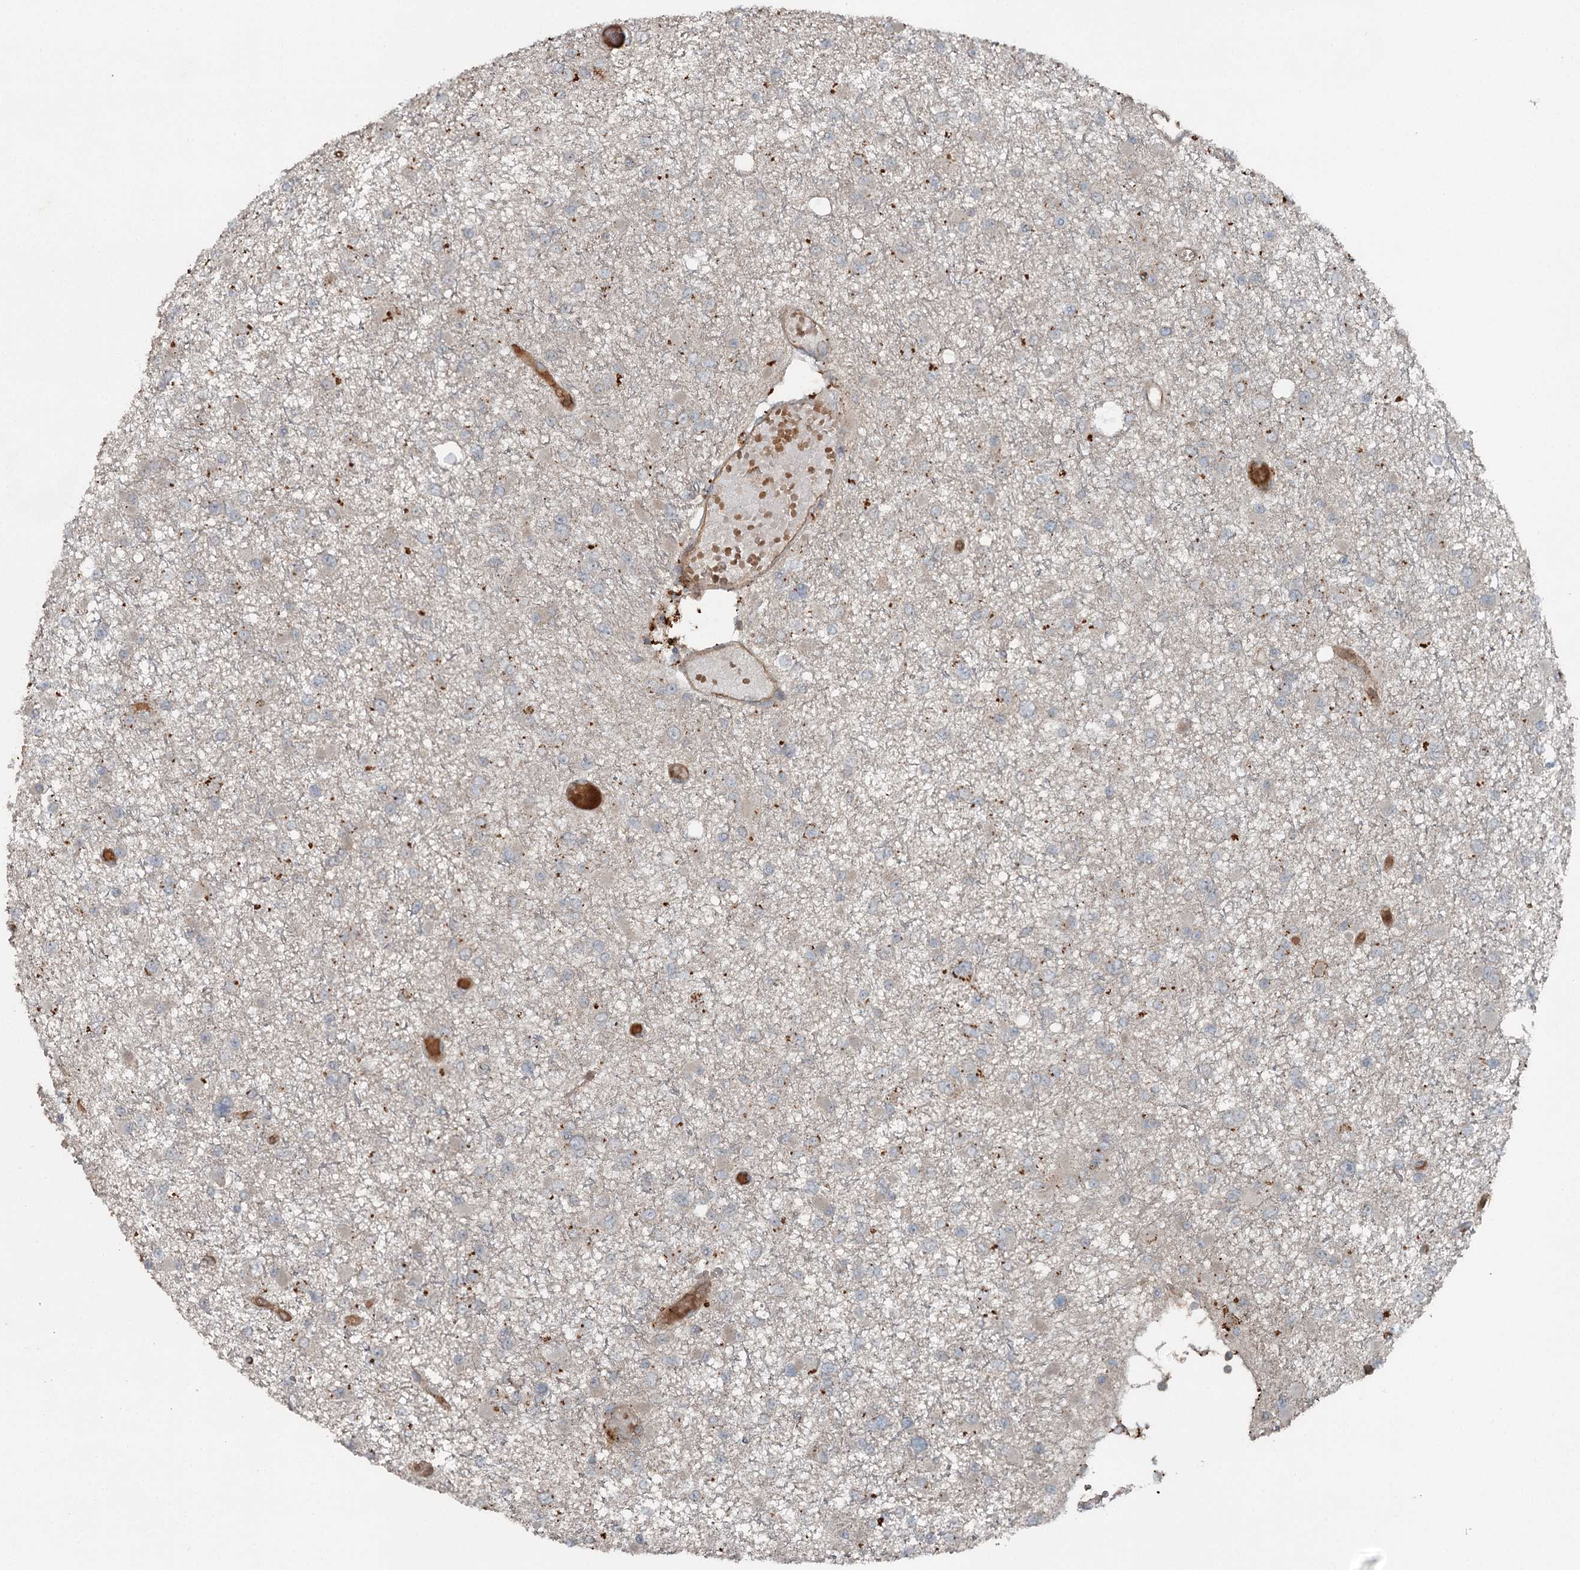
{"staining": {"intensity": "negative", "quantity": "none", "location": "none"}, "tissue": "glioma", "cell_type": "Tumor cells", "image_type": "cancer", "snomed": [{"axis": "morphology", "description": "Glioma, malignant, Low grade"}, {"axis": "topography", "description": "Brain"}], "caption": "Immunohistochemistry histopathology image of human malignant low-grade glioma stained for a protein (brown), which demonstrates no staining in tumor cells.", "gene": "SLC39A8", "patient": {"sex": "female", "age": 22}}